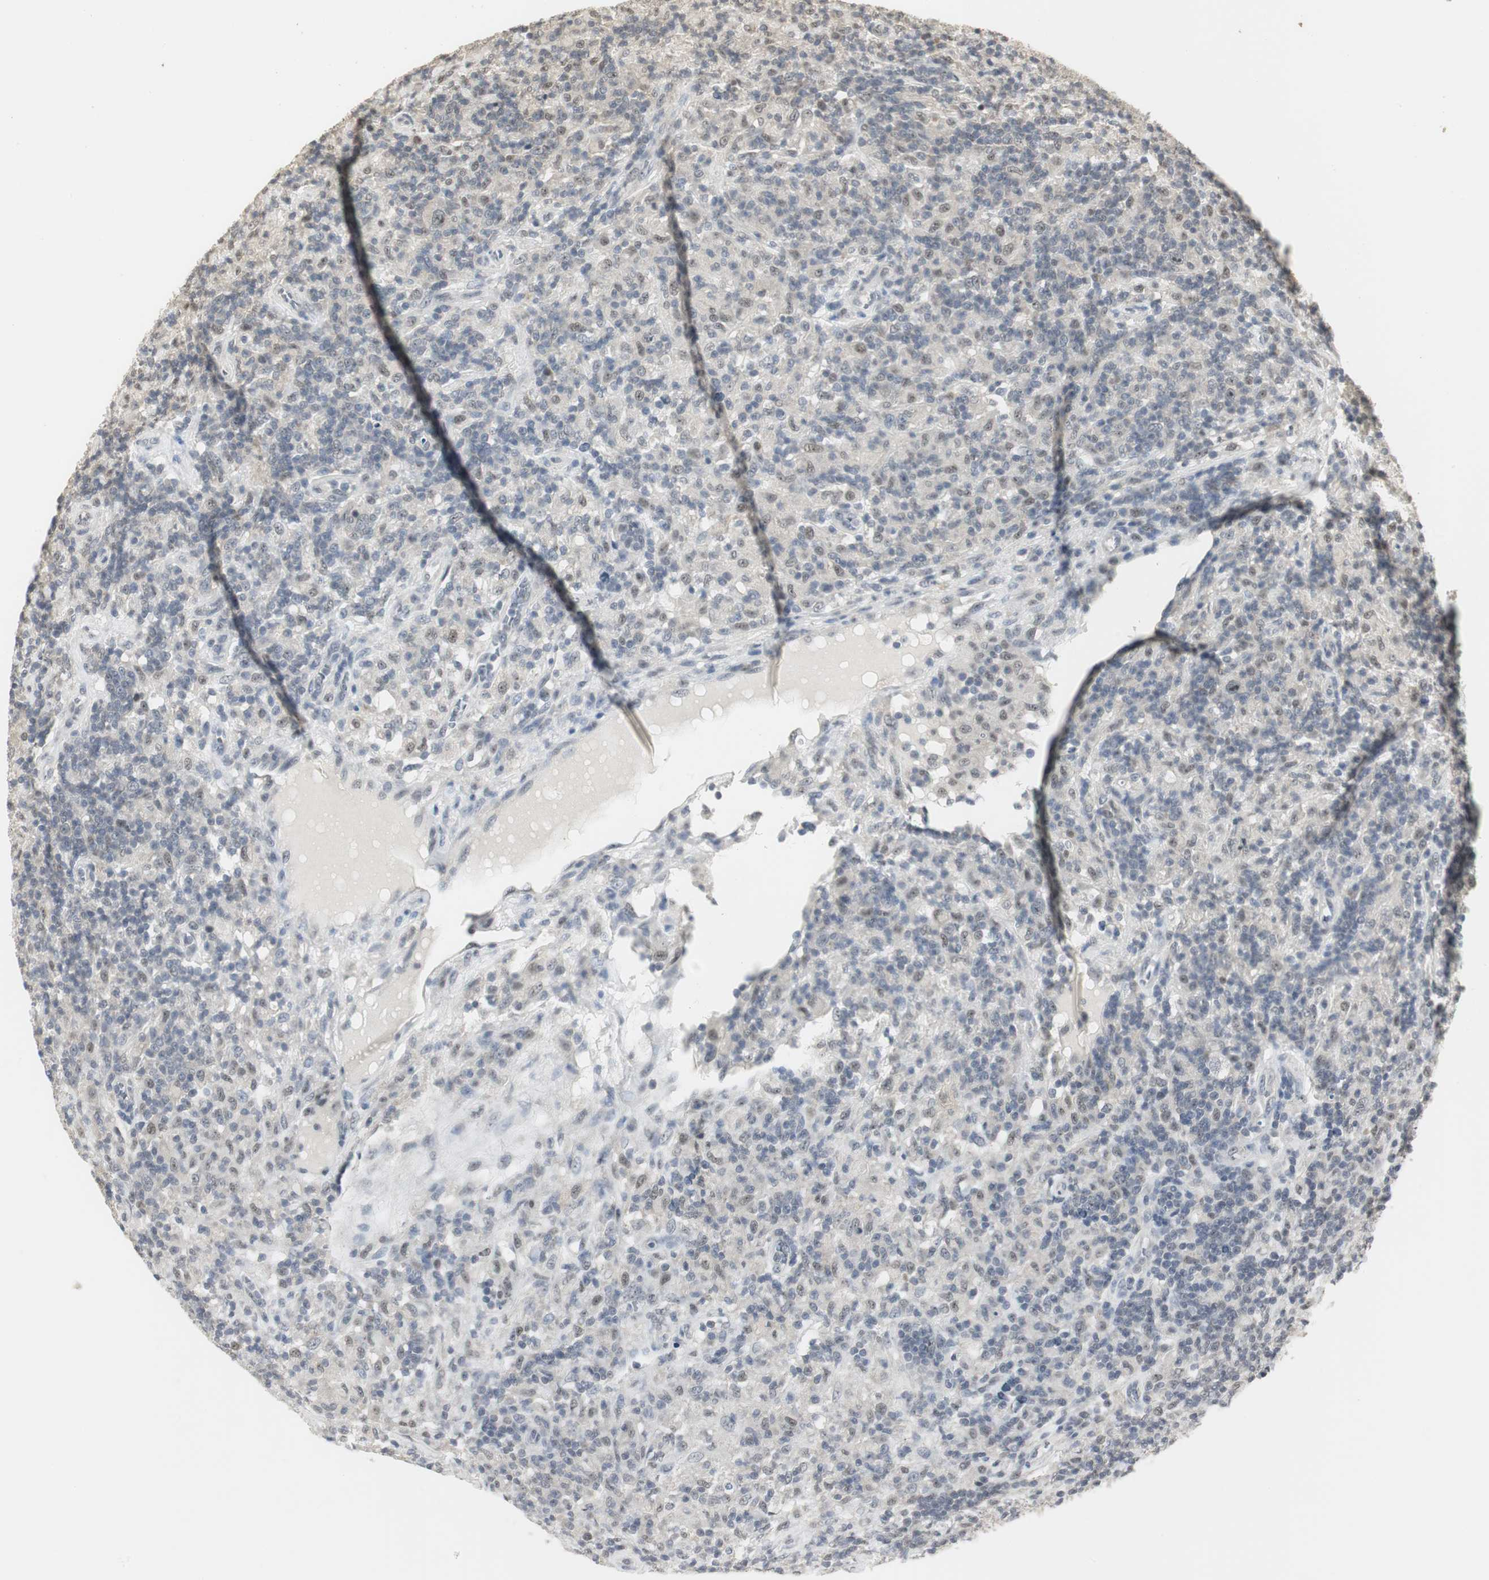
{"staining": {"intensity": "weak", "quantity": "<25%", "location": "nuclear"}, "tissue": "lymphoma", "cell_type": "Tumor cells", "image_type": "cancer", "snomed": [{"axis": "morphology", "description": "Hodgkin's disease, NOS"}, {"axis": "topography", "description": "Lymph node"}], "caption": "A histopathology image of lymphoma stained for a protein reveals no brown staining in tumor cells.", "gene": "ELOA", "patient": {"sex": "male", "age": 70}}